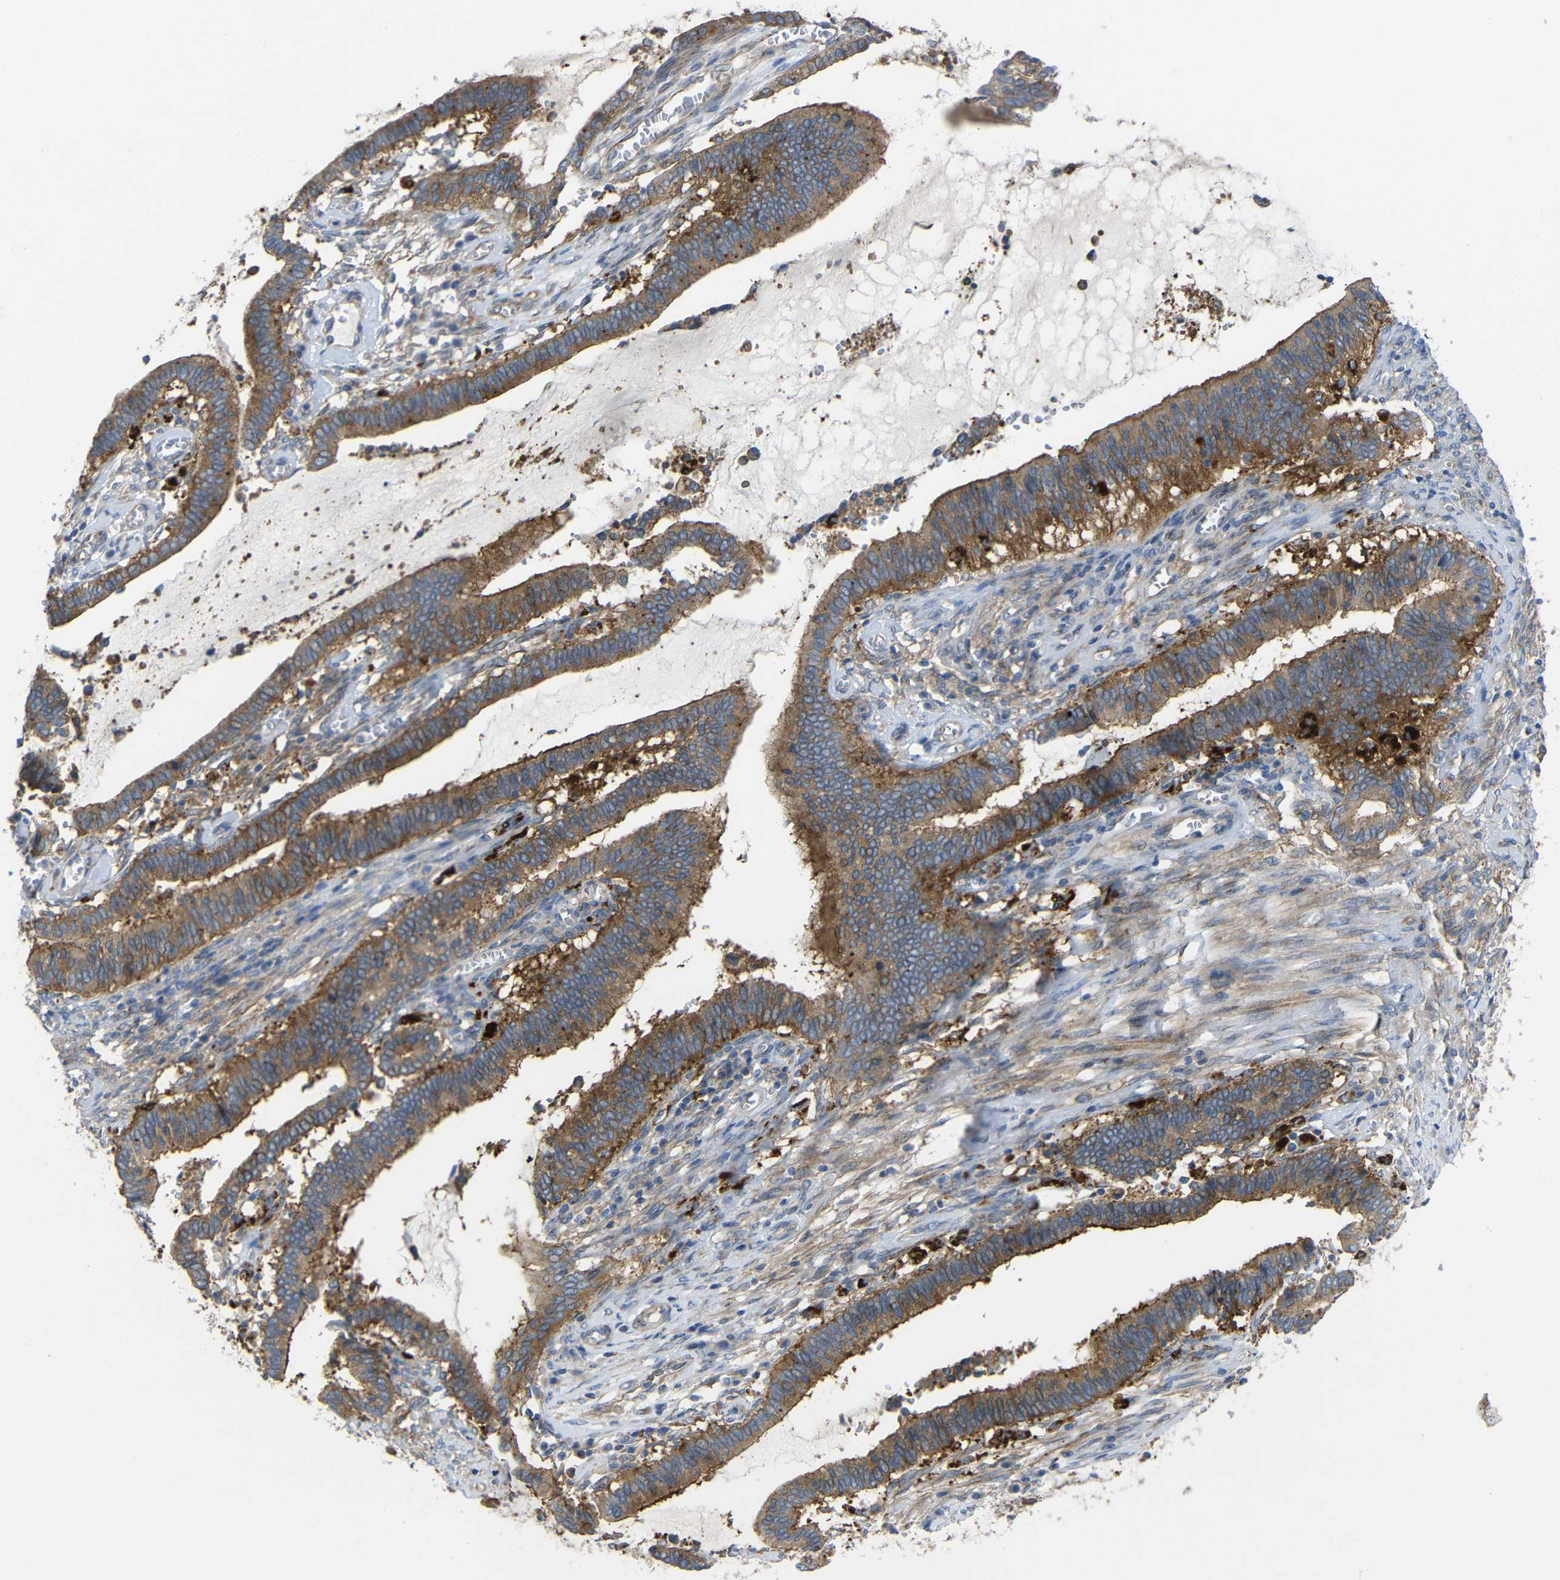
{"staining": {"intensity": "strong", "quantity": ">75%", "location": "cytoplasmic/membranous"}, "tissue": "cervical cancer", "cell_type": "Tumor cells", "image_type": "cancer", "snomed": [{"axis": "morphology", "description": "Adenocarcinoma, NOS"}, {"axis": "topography", "description": "Cervix"}], "caption": "Cervical cancer was stained to show a protein in brown. There is high levels of strong cytoplasmic/membranous staining in about >75% of tumor cells.", "gene": "SYPL1", "patient": {"sex": "female", "age": 44}}